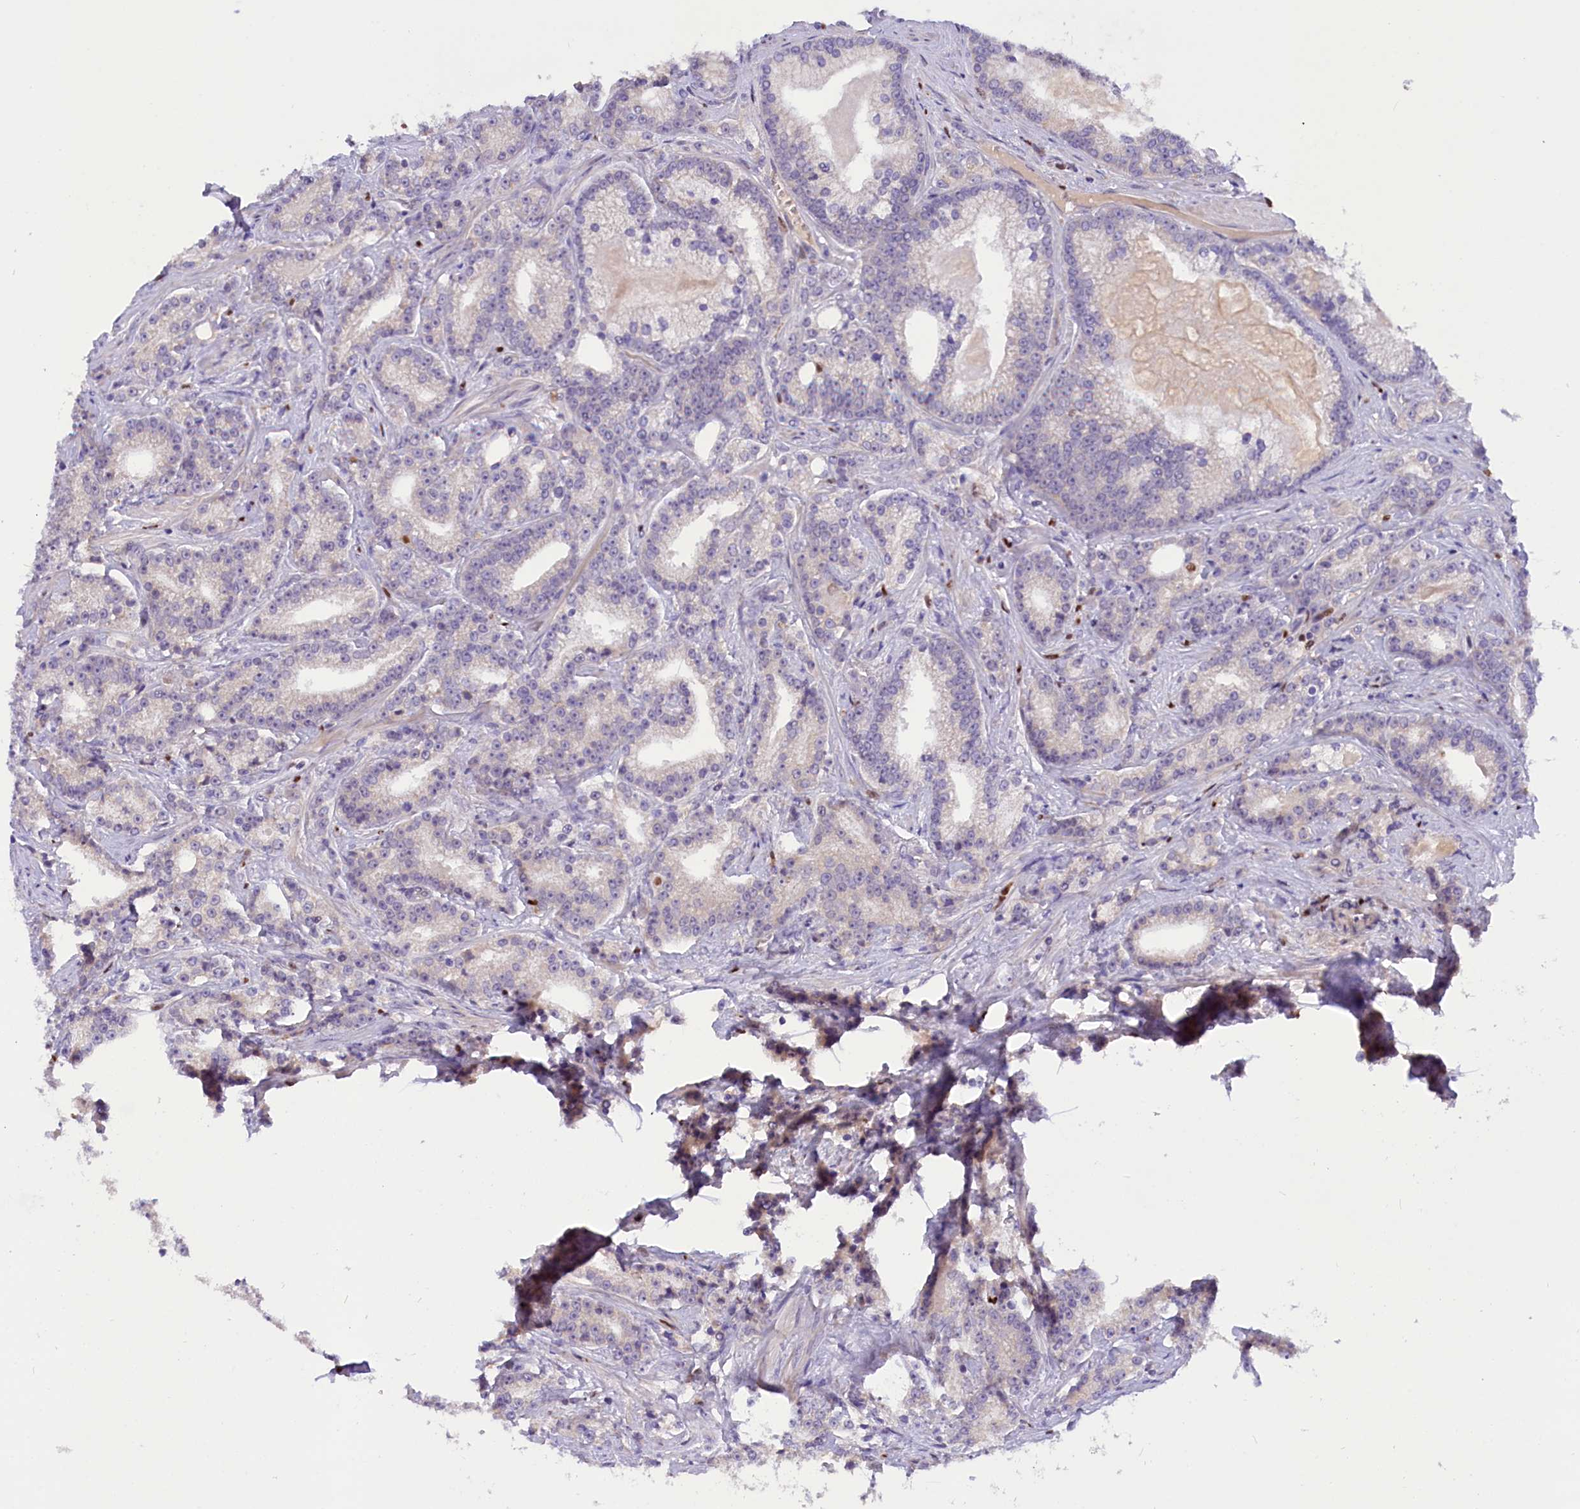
{"staining": {"intensity": "negative", "quantity": "none", "location": "none"}, "tissue": "prostate cancer", "cell_type": "Tumor cells", "image_type": "cancer", "snomed": [{"axis": "morphology", "description": "Adenocarcinoma, High grade"}, {"axis": "topography", "description": "Prostate"}], "caption": "The image demonstrates no staining of tumor cells in high-grade adenocarcinoma (prostate). (DAB immunohistochemistry visualized using brightfield microscopy, high magnification).", "gene": "BTBD9", "patient": {"sex": "male", "age": 67}}